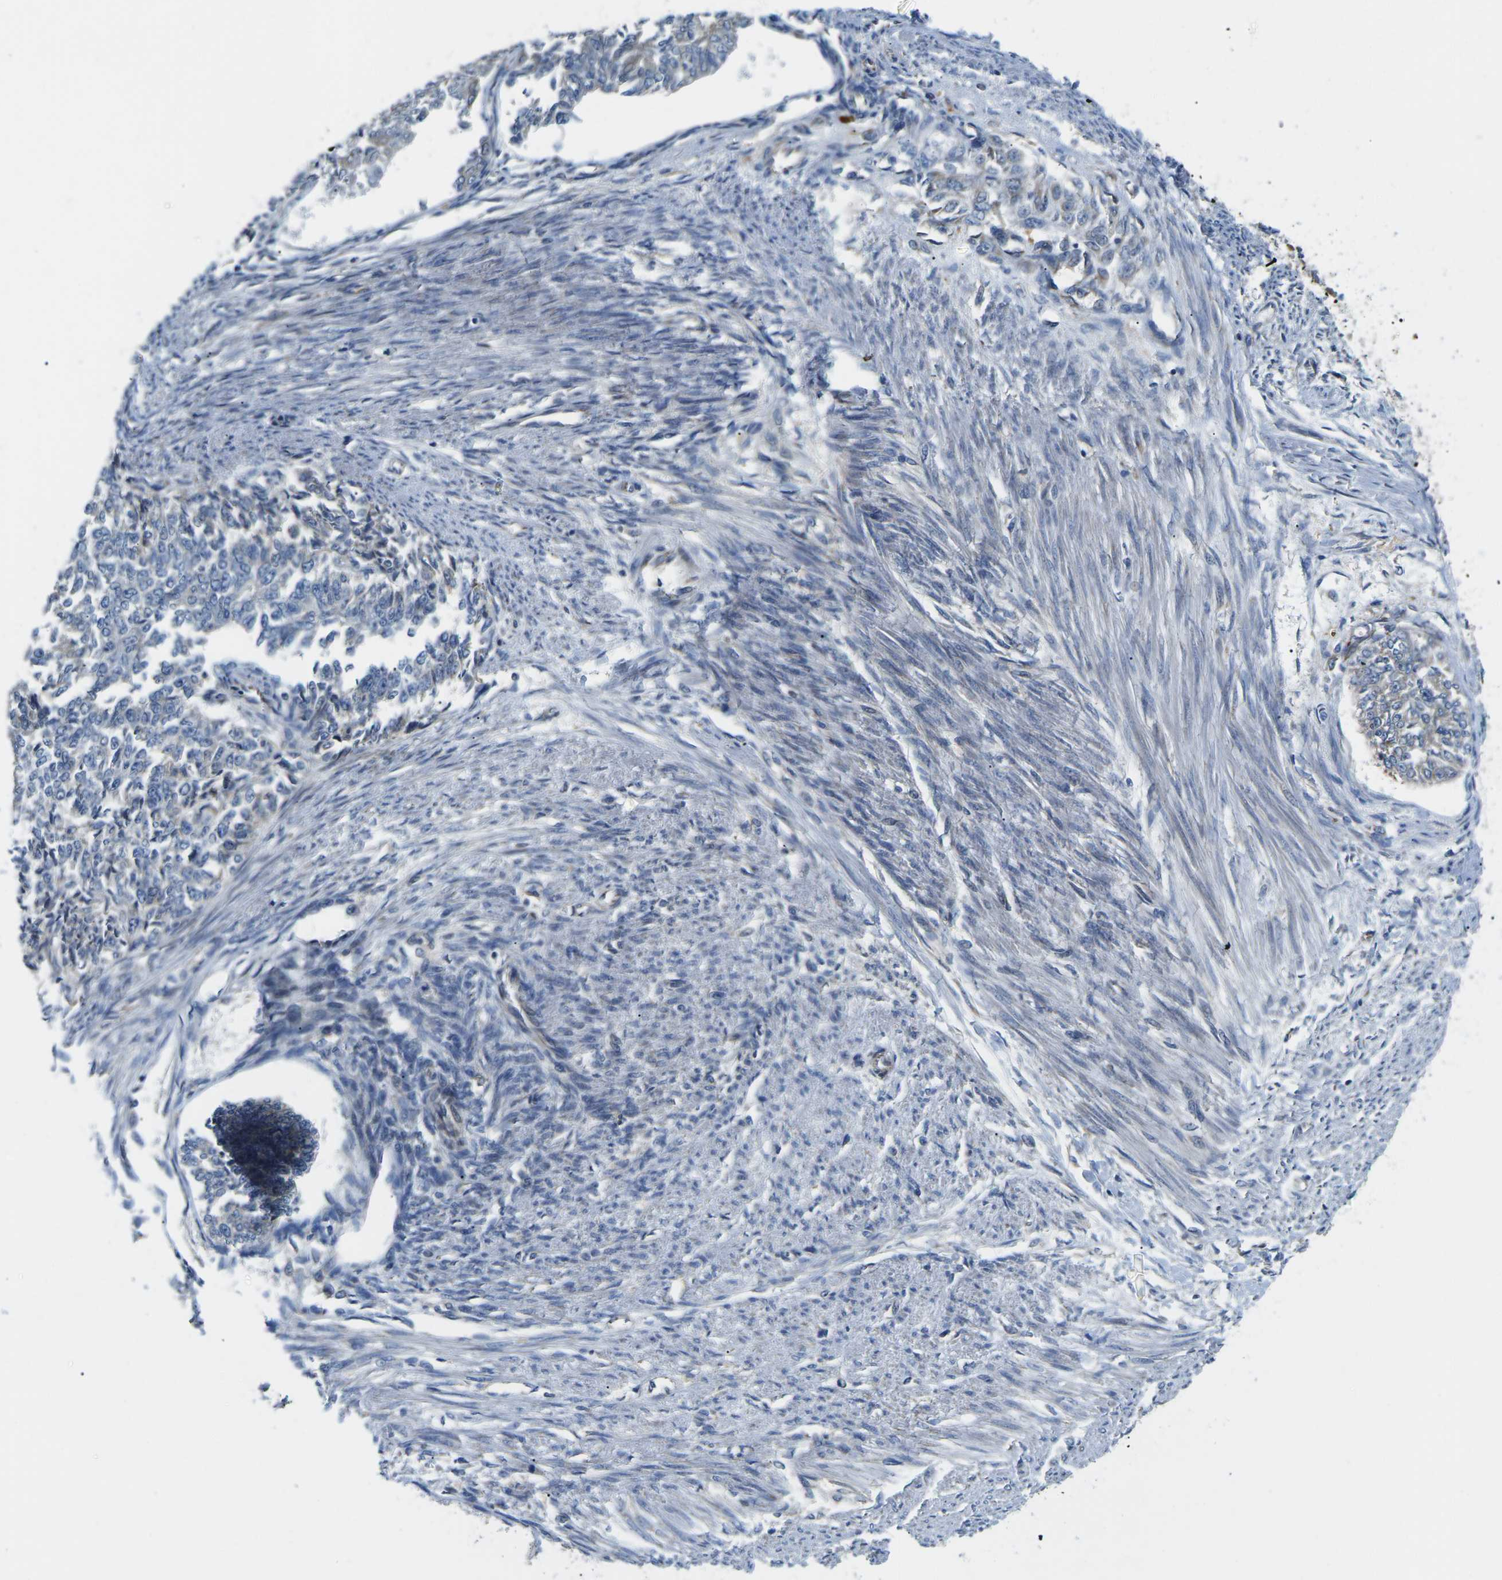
{"staining": {"intensity": "negative", "quantity": "none", "location": "none"}, "tissue": "endometrial cancer", "cell_type": "Tumor cells", "image_type": "cancer", "snomed": [{"axis": "morphology", "description": "Adenocarcinoma, NOS"}, {"axis": "topography", "description": "Endometrium"}], "caption": "Protein analysis of endometrial cancer shows no significant staining in tumor cells. Brightfield microscopy of IHC stained with DAB (brown) and hematoxylin (blue), captured at high magnification.", "gene": "TMEFF2", "patient": {"sex": "female", "age": 32}}